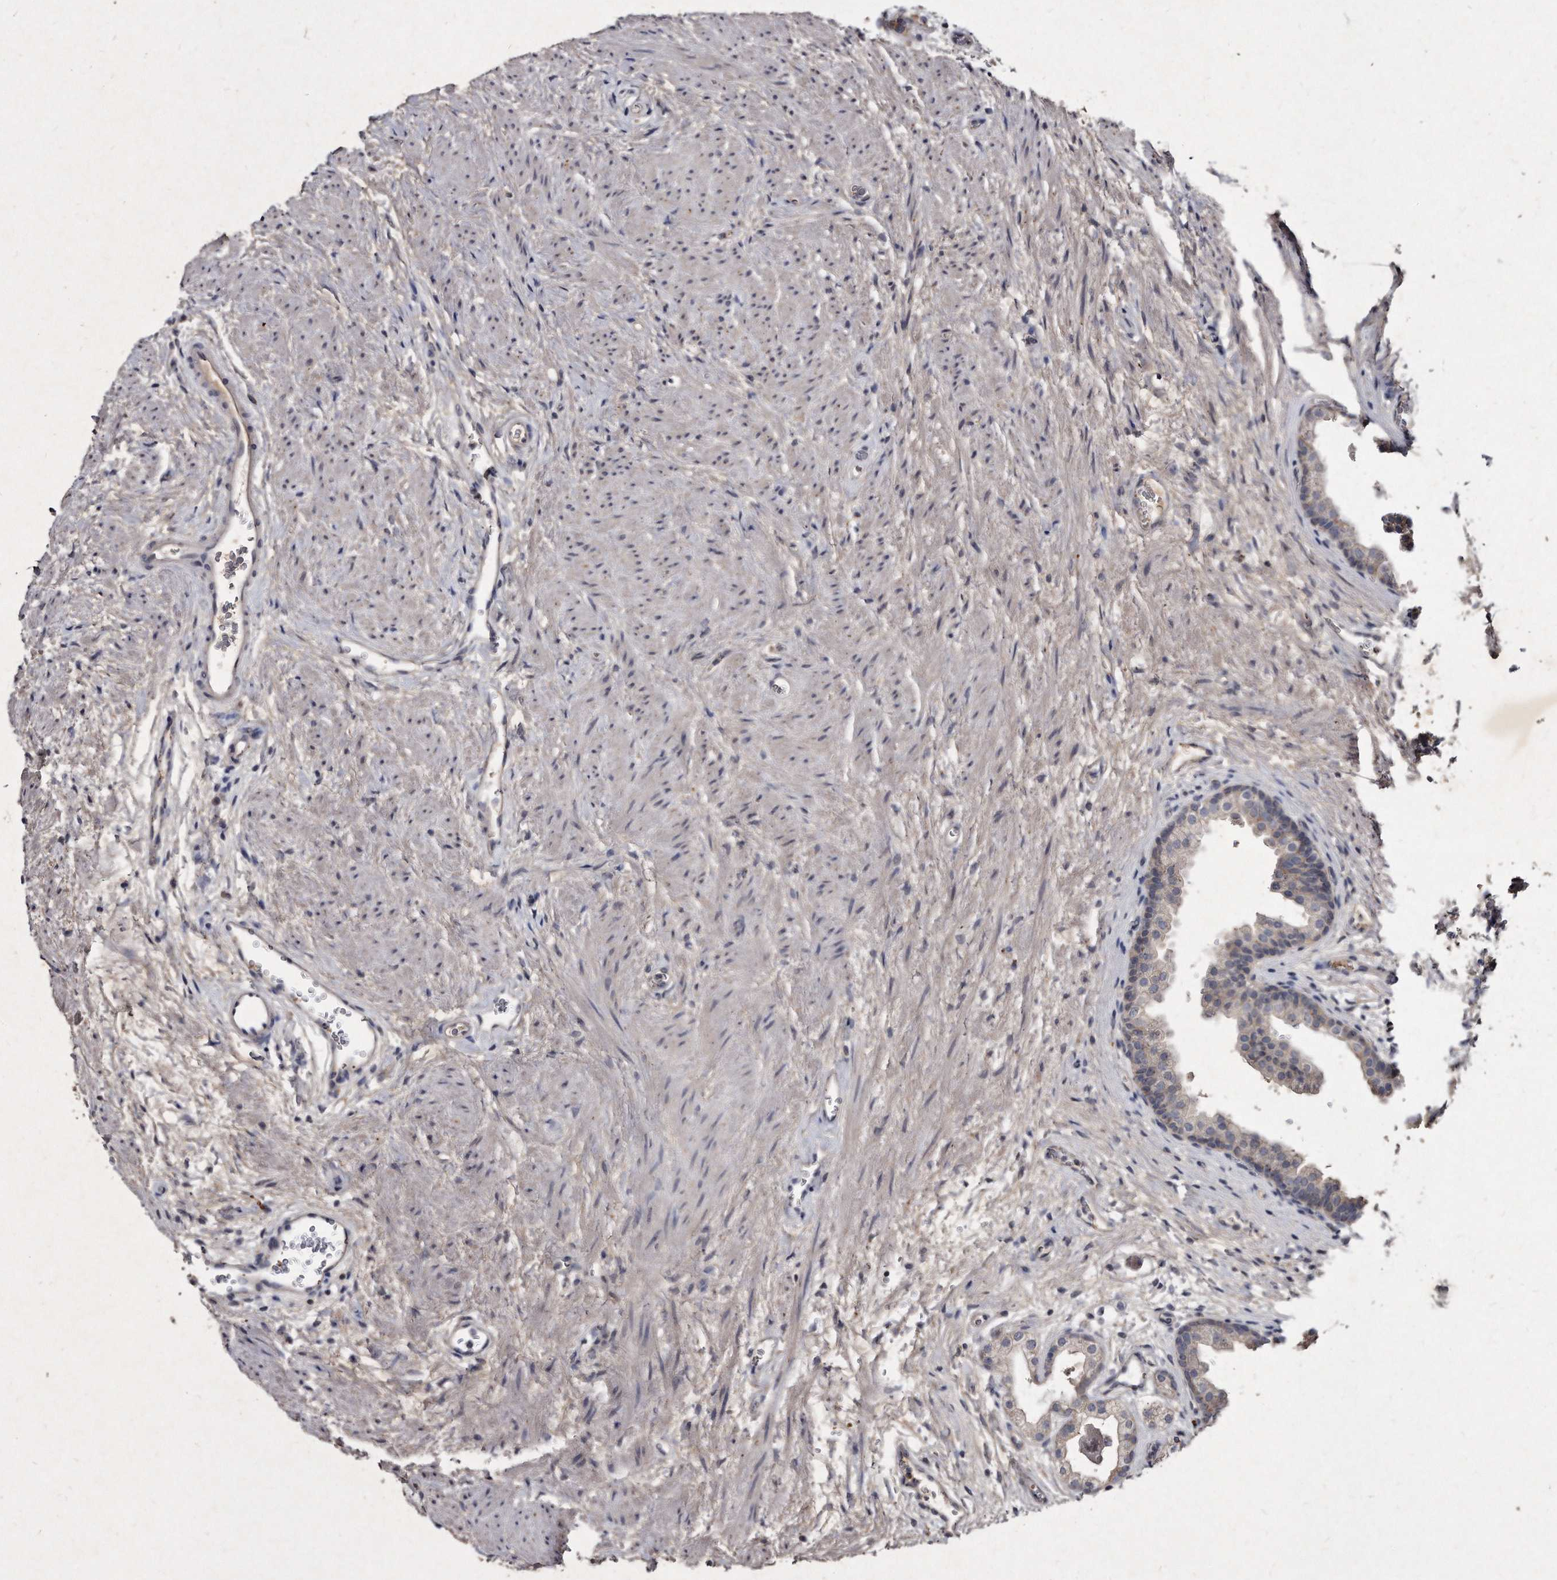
{"staining": {"intensity": "negative", "quantity": "none", "location": "none"}, "tissue": "prostate", "cell_type": "Glandular cells", "image_type": "normal", "snomed": [{"axis": "morphology", "description": "Normal tissue, NOS"}, {"axis": "topography", "description": "Prostate"}], "caption": "Glandular cells show no significant positivity in unremarkable prostate. (DAB (3,3'-diaminobenzidine) immunohistochemistry (IHC) visualized using brightfield microscopy, high magnification).", "gene": "KLHDC3", "patient": {"sex": "male", "age": 48}}